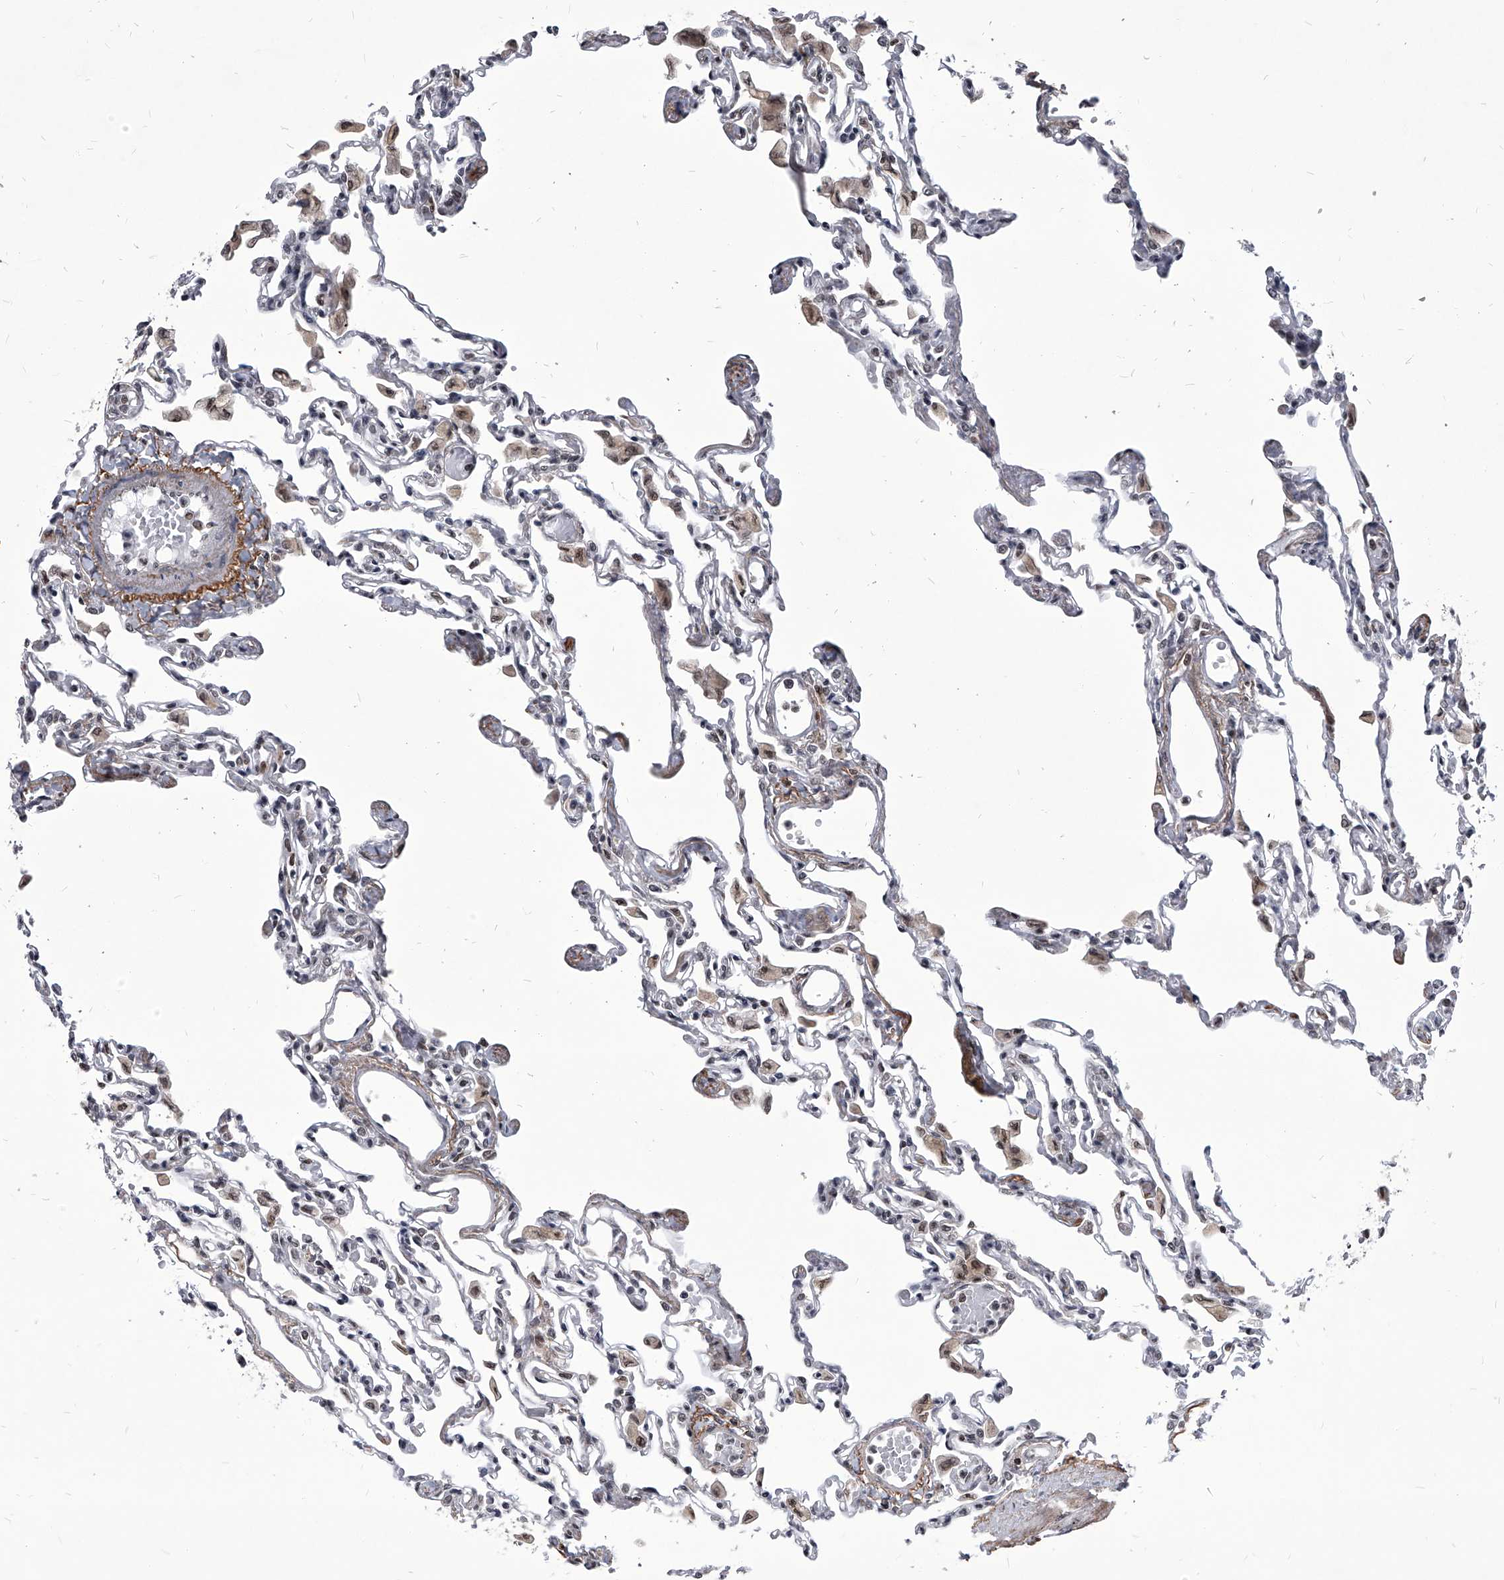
{"staining": {"intensity": "negative", "quantity": "none", "location": "none"}, "tissue": "lung", "cell_type": "Alveolar cells", "image_type": "normal", "snomed": [{"axis": "morphology", "description": "Normal tissue, NOS"}, {"axis": "topography", "description": "Bronchus"}, {"axis": "topography", "description": "Lung"}], "caption": "DAB immunohistochemical staining of normal lung shows no significant staining in alveolar cells. (Stains: DAB (3,3'-diaminobenzidine) immunohistochemistry (IHC) with hematoxylin counter stain, Microscopy: brightfield microscopy at high magnification).", "gene": "PPIL4", "patient": {"sex": "female", "age": 49}}